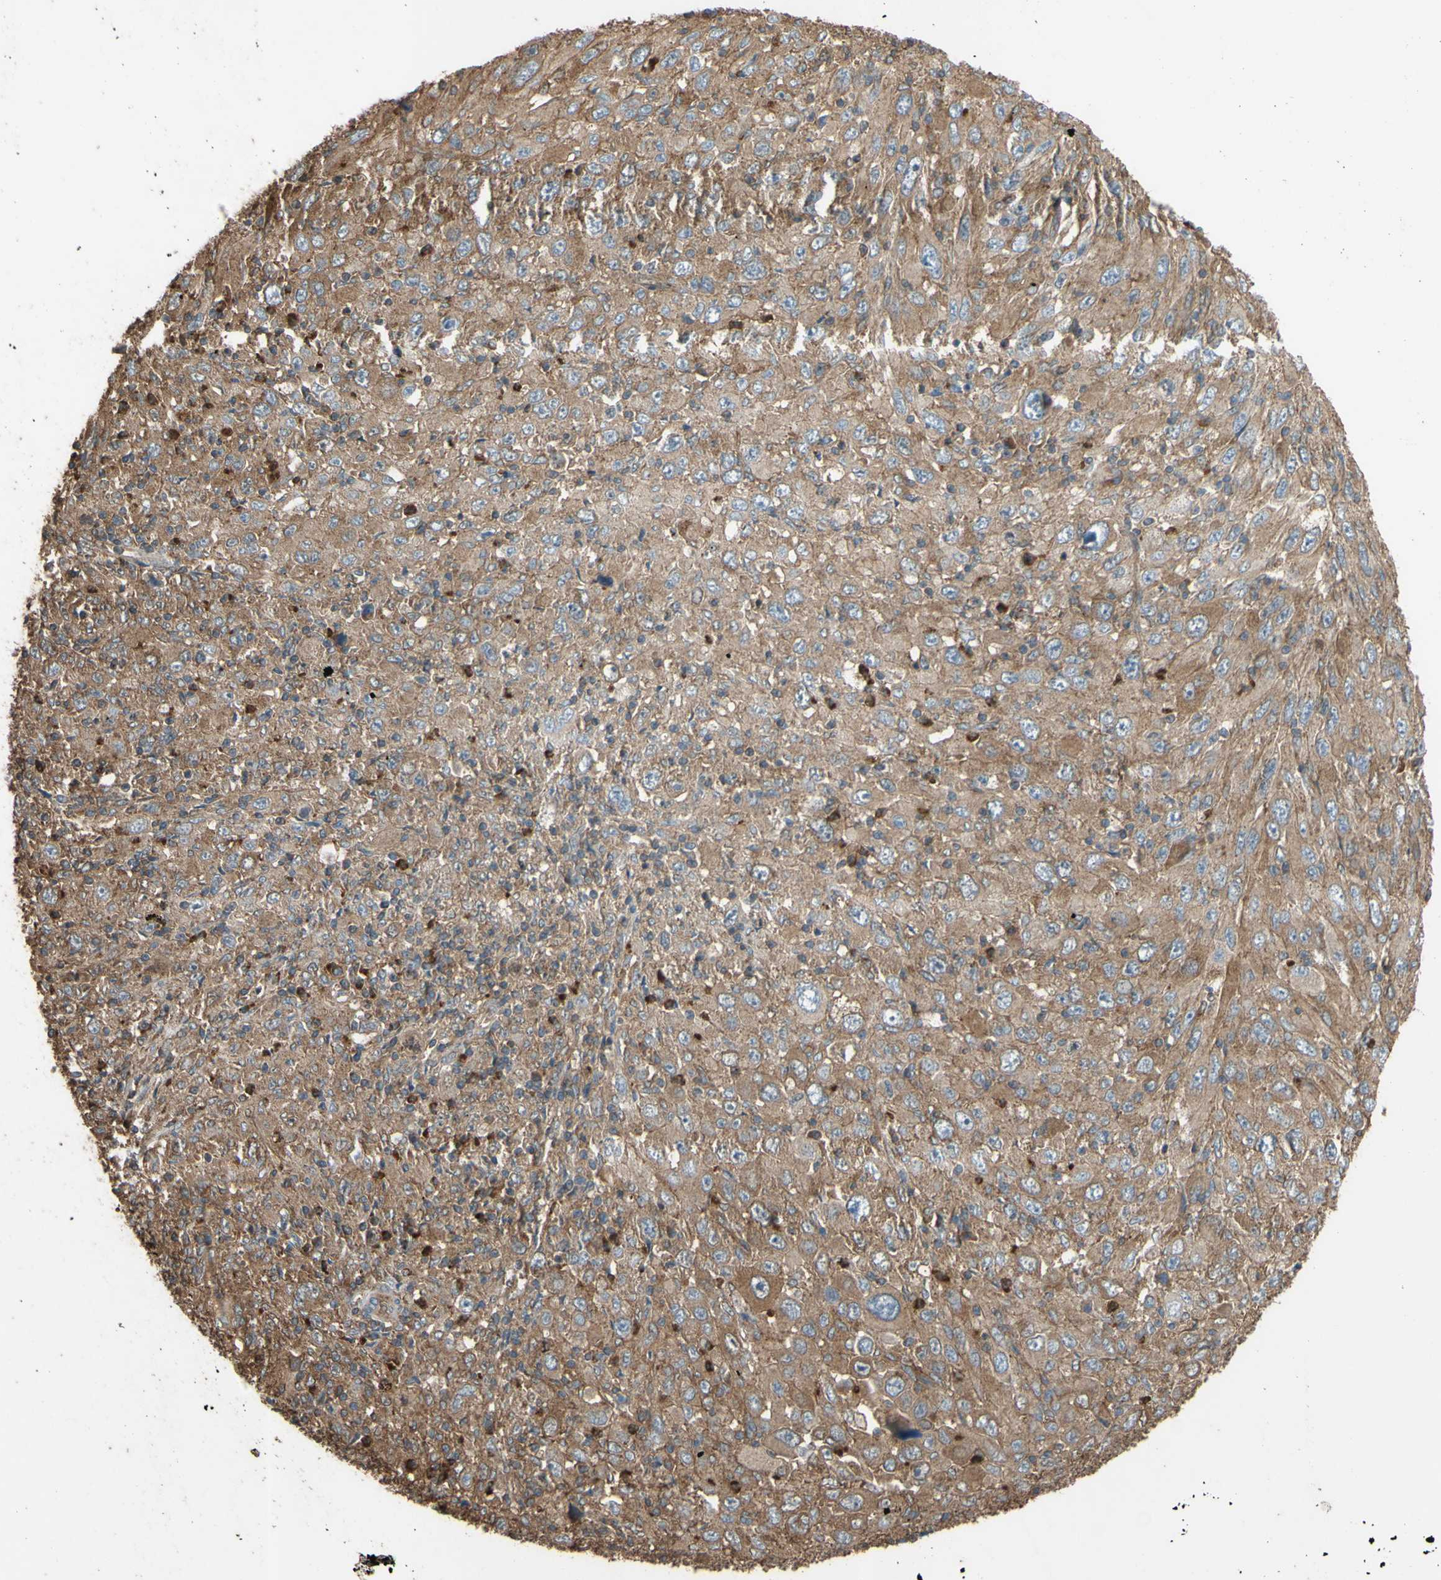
{"staining": {"intensity": "moderate", "quantity": ">75%", "location": "cytoplasmic/membranous"}, "tissue": "melanoma", "cell_type": "Tumor cells", "image_type": "cancer", "snomed": [{"axis": "morphology", "description": "Malignant melanoma, Metastatic site"}, {"axis": "topography", "description": "Skin"}], "caption": "Tumor cells show medium levels of moderate cytoplasmic/membranous positivity in approximately >75% of cells in melanoma. Using DAB (brown) and hematoxylin (blue) stains, captured at high magnification using brightfield microscopy.", "gene": "CTTN", "patient": {"sex": "female", "age": 56}}